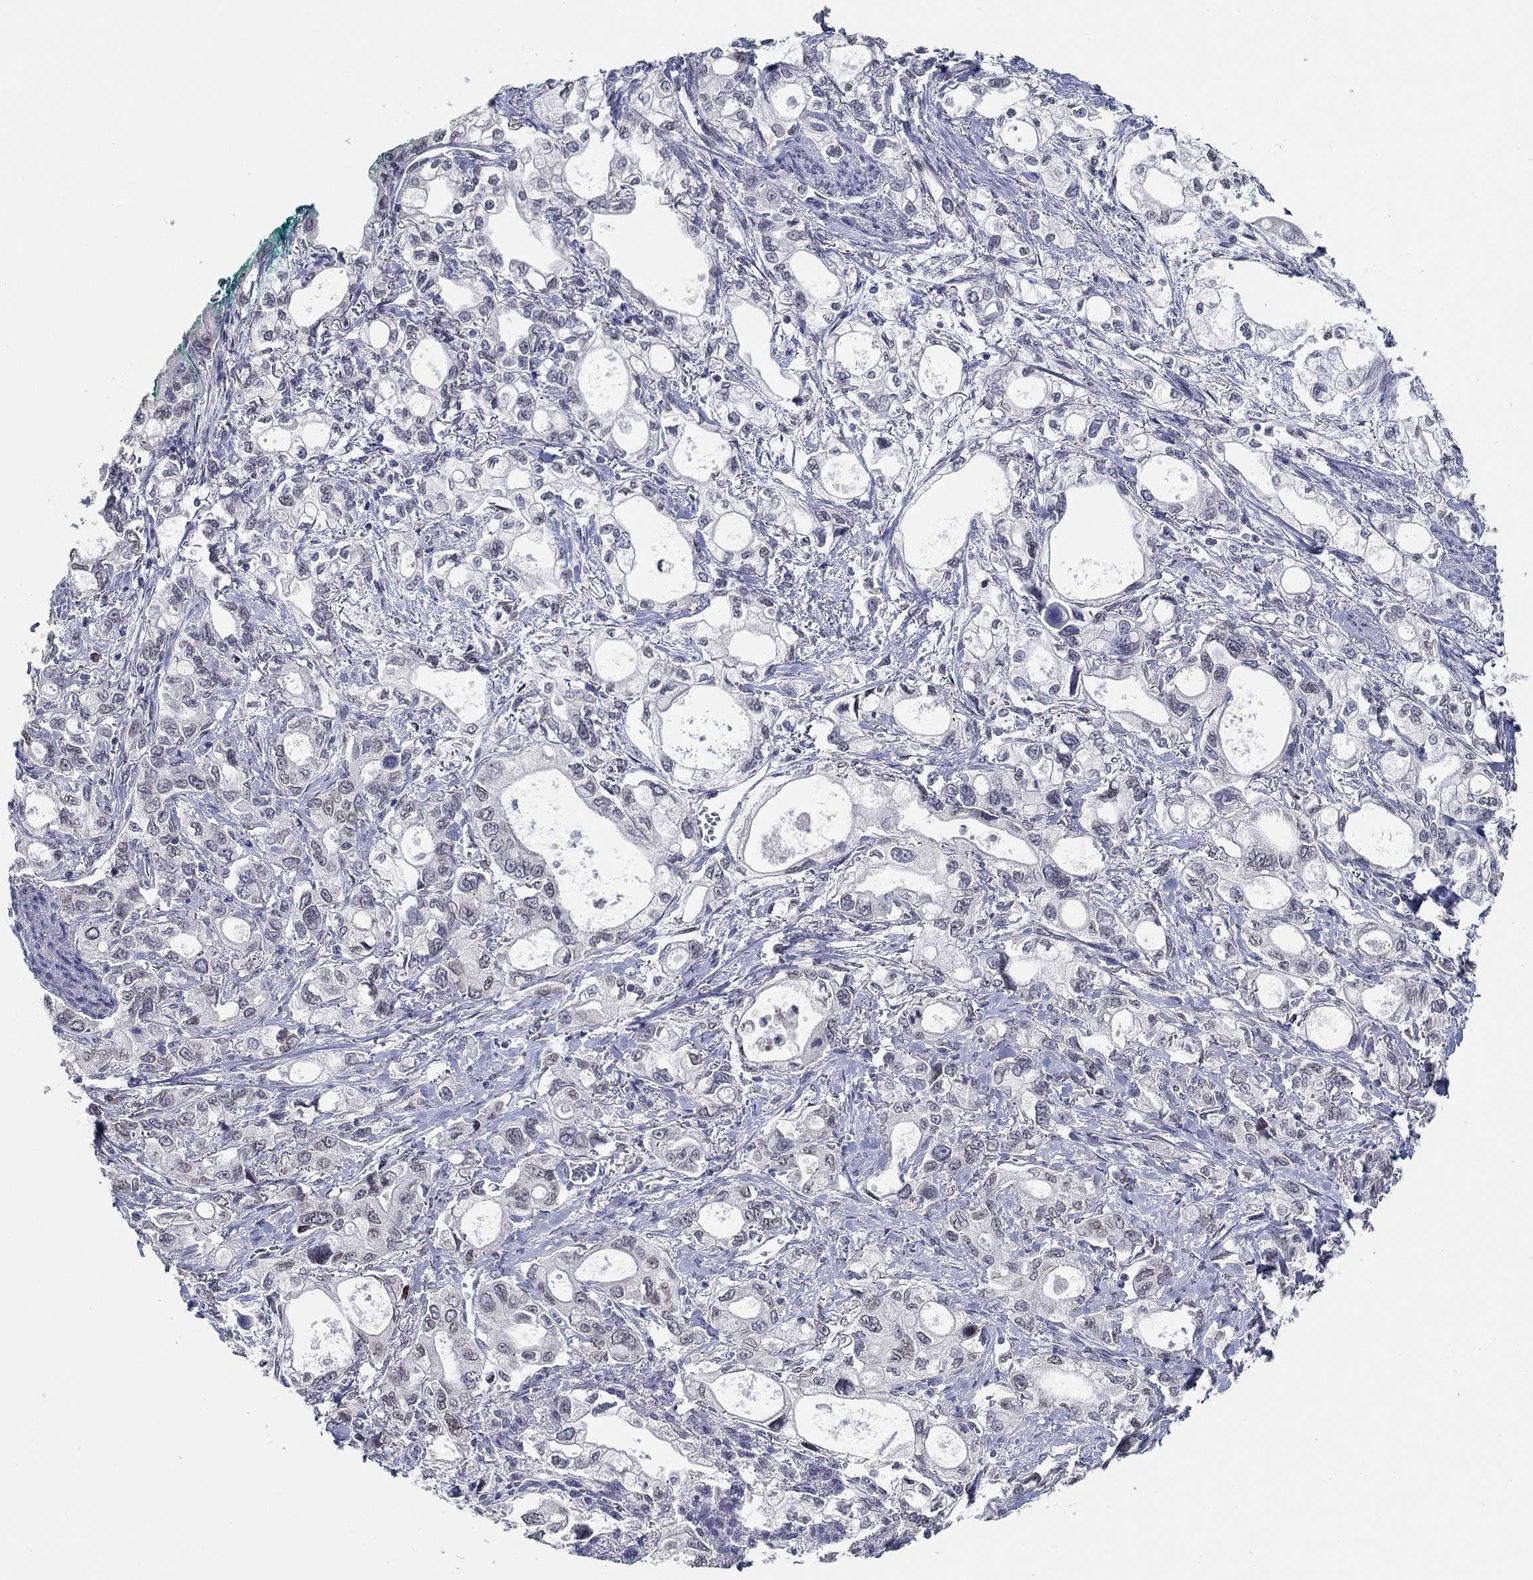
{"staining": {"intensity": "negative", "quantity": "none", "location": "none"}, "tissue": "stomach cancer", "cell_type": "Tumor cells", "image_type": "cancer", "snomed": [{"axis": "morphology", "description": "Adenocarcinoma, NOS"}, {"axis": "topography", "description": "Stomach"}], "caption": "An immunohistochemistry (IHC) histopathology image of stomach adenocarcinoma is shown. There is no staining in tumor cells of stomach adenocarcinoma. (Brightfield microscopy of DAB (3,3'-diaminobenzidine) immunohistochemistry at high magnification).", "gene": "NUP155", "patient": {"sex": "male", "age": 63}}